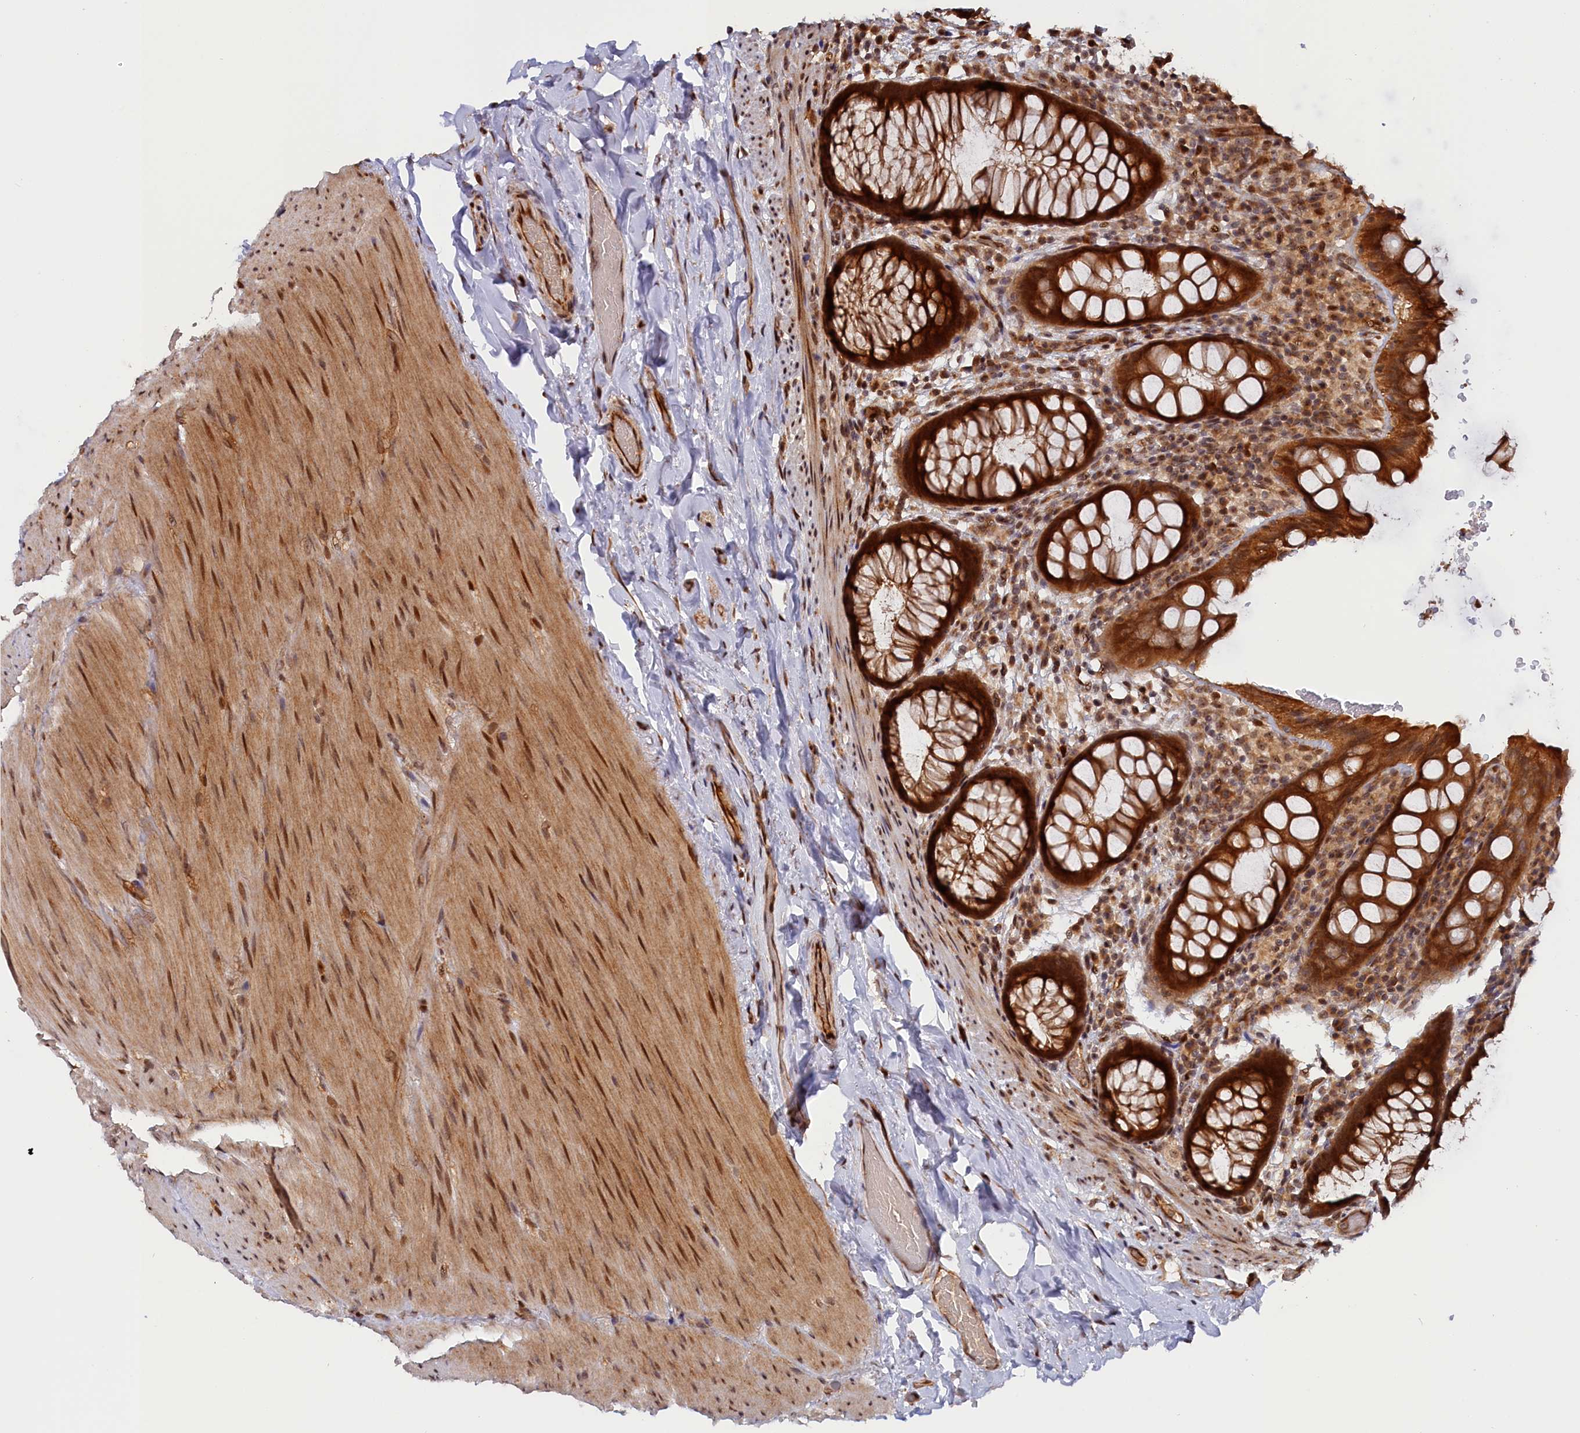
{"staining": {"intensity": "strong", "quantity": ">75%", "location": "cytoplasmic/membranous"}, "tissue": "small intestine", "cell_type": "Glandular cells", "image_type": "normal", "snomed": [{"axis": "morphology", "description": "Normal tissue, NOS"}, {"axis": "topography", "description": "Small intestine"}], "caption": "Small intestine stained with a brown dye demonstrates strong cytoplasmic/membranous positive expression in approximately >75% of glandular cells.", "gene": "ANKRD24", "patient": {"sex": "female", "age": 68}}